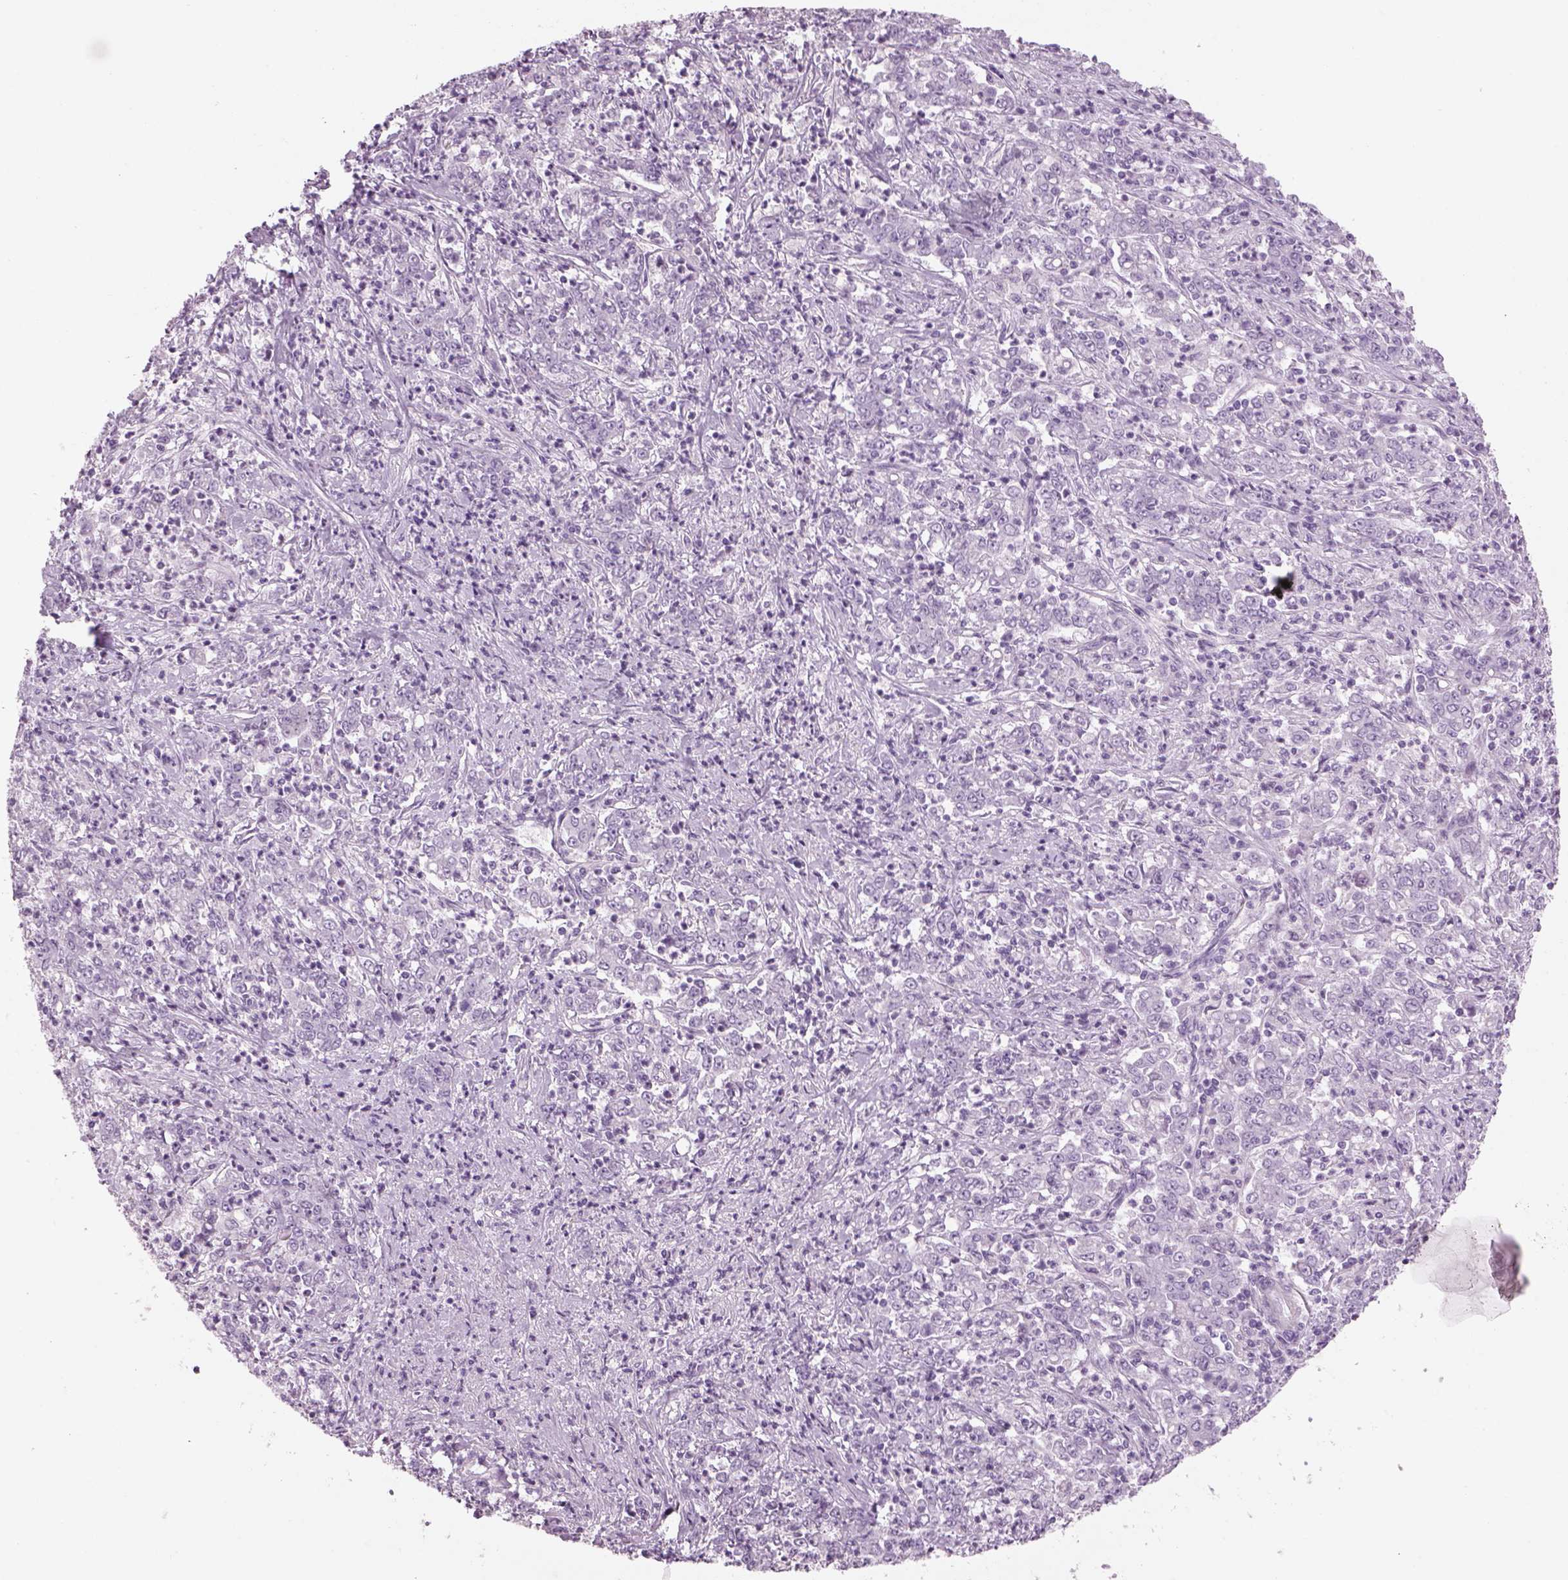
{"staining": {"intensity": "negative", "quantity": "none", "location": "none"}, "tissue": "stomach cancer", "cell_type": "Tumor cells", "image_type": "cancer", "snomed": [{"axis": "morphology", "description": "Adenocarcinoma, NOS"}, {"axis": "topography", "description": "Stomach, lower"}], "caption": "Immunohistochemical staining of human stomach cancer (adenocarcinoma) displays no significant positivity in tumor cells.", "gene": "GAS2L2", "patient": {"sex": "female", "age": 71}}